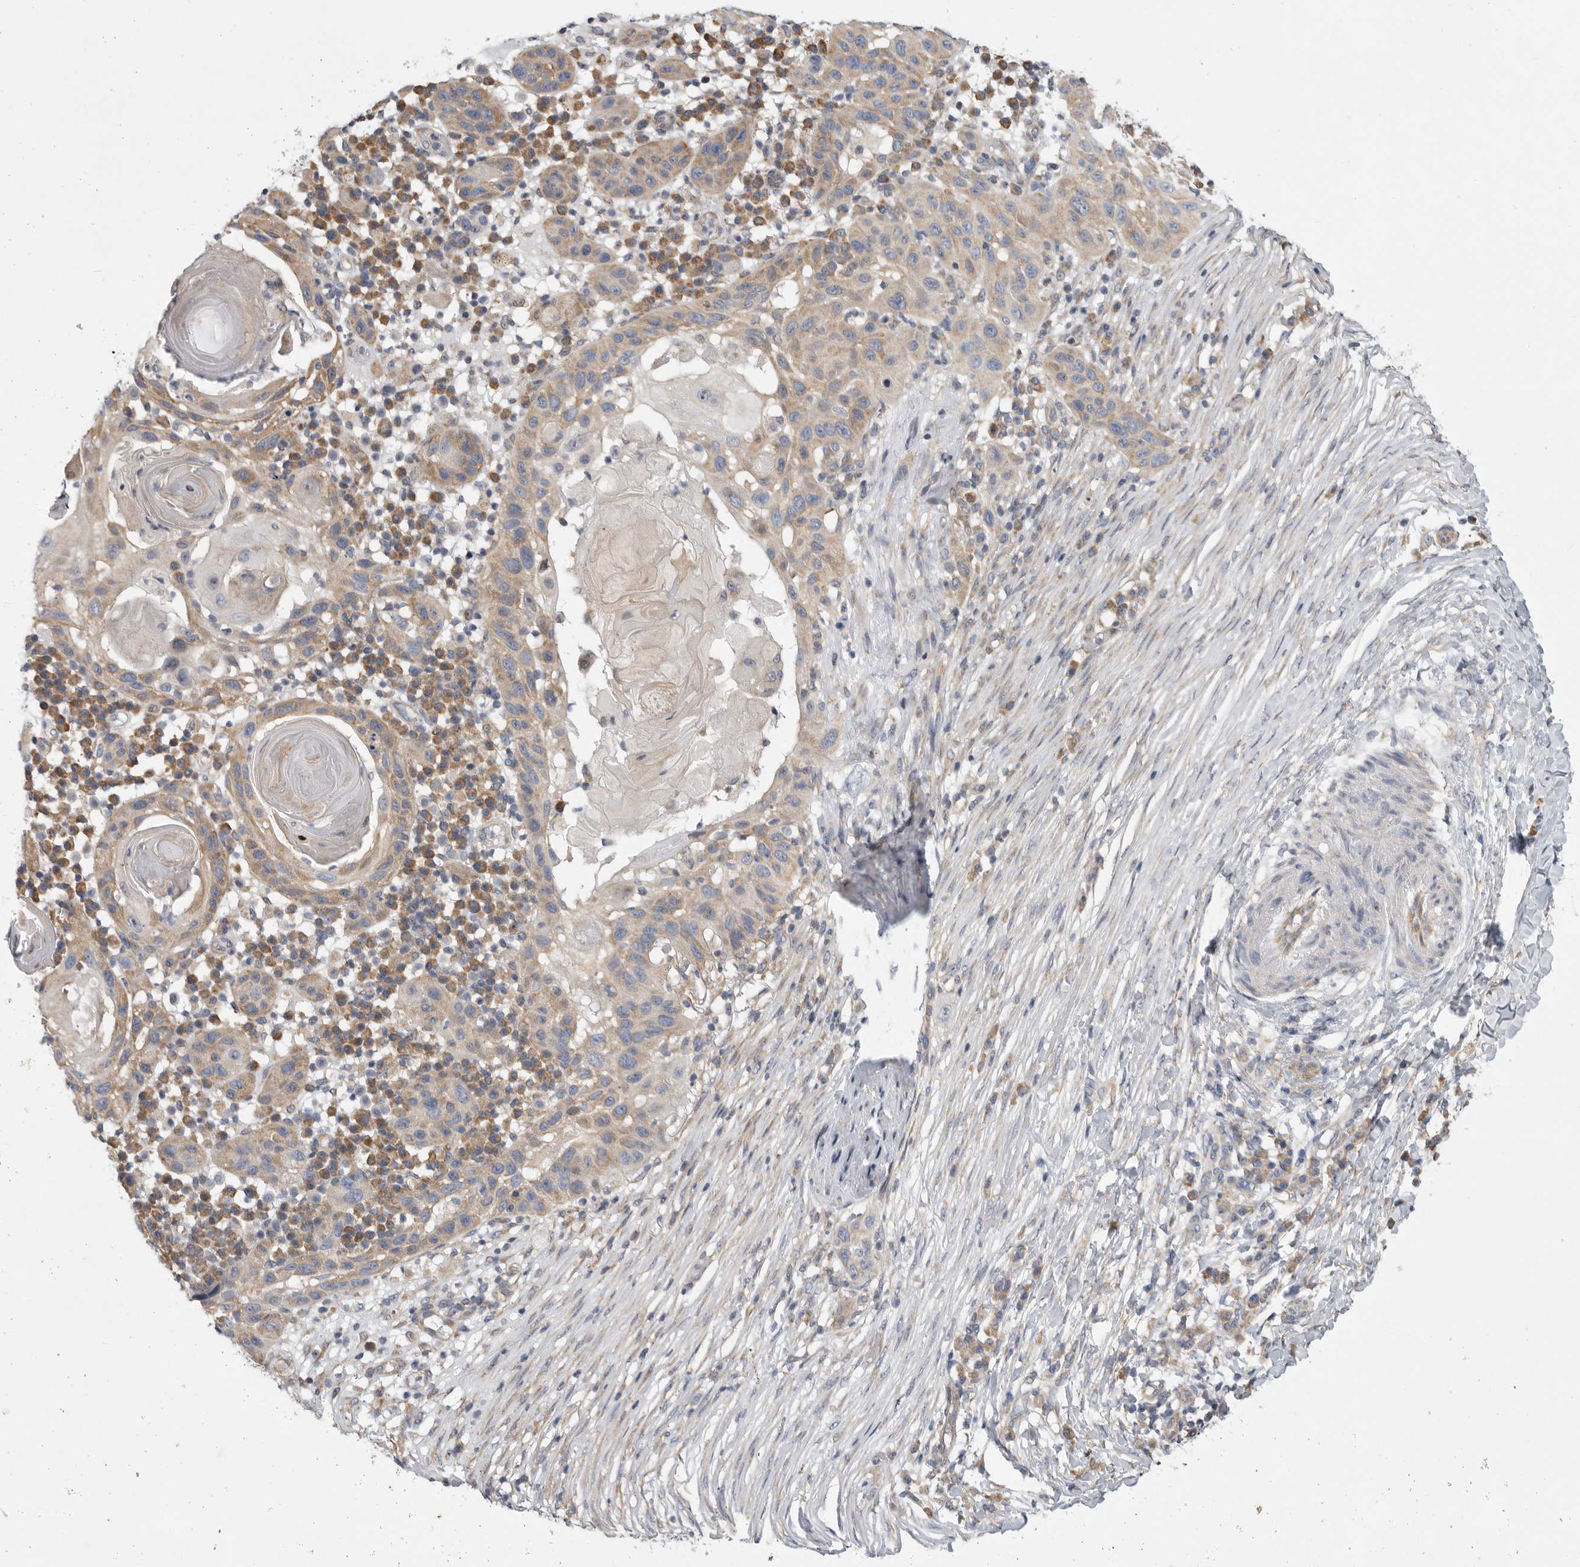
{"staining": {"intensity": "moderate", "quantity": ">75%", "location": "cytoplasmic/membranous"}, "tissue": "skin cancer", "cell_type": "Tumor cells", "image_type": "cancer", "snomed": [{"axis": "morphology", "description": "Normal tissue, NOS"}, {"axis": "morphology", "description": "Squamous cell carcinoma, NOS"}, {"axis": "topography", "description": "Skin"}], "caption": "A micrograph showing moderate cytoplasmic/membranous staining in approximately >75% of tumor cells in skin squamous cell carcinoma, as visualized by brown immunohistochemical staining.", "gene": "FBXO43", "patient": {"sex": "female", "age": 96}}